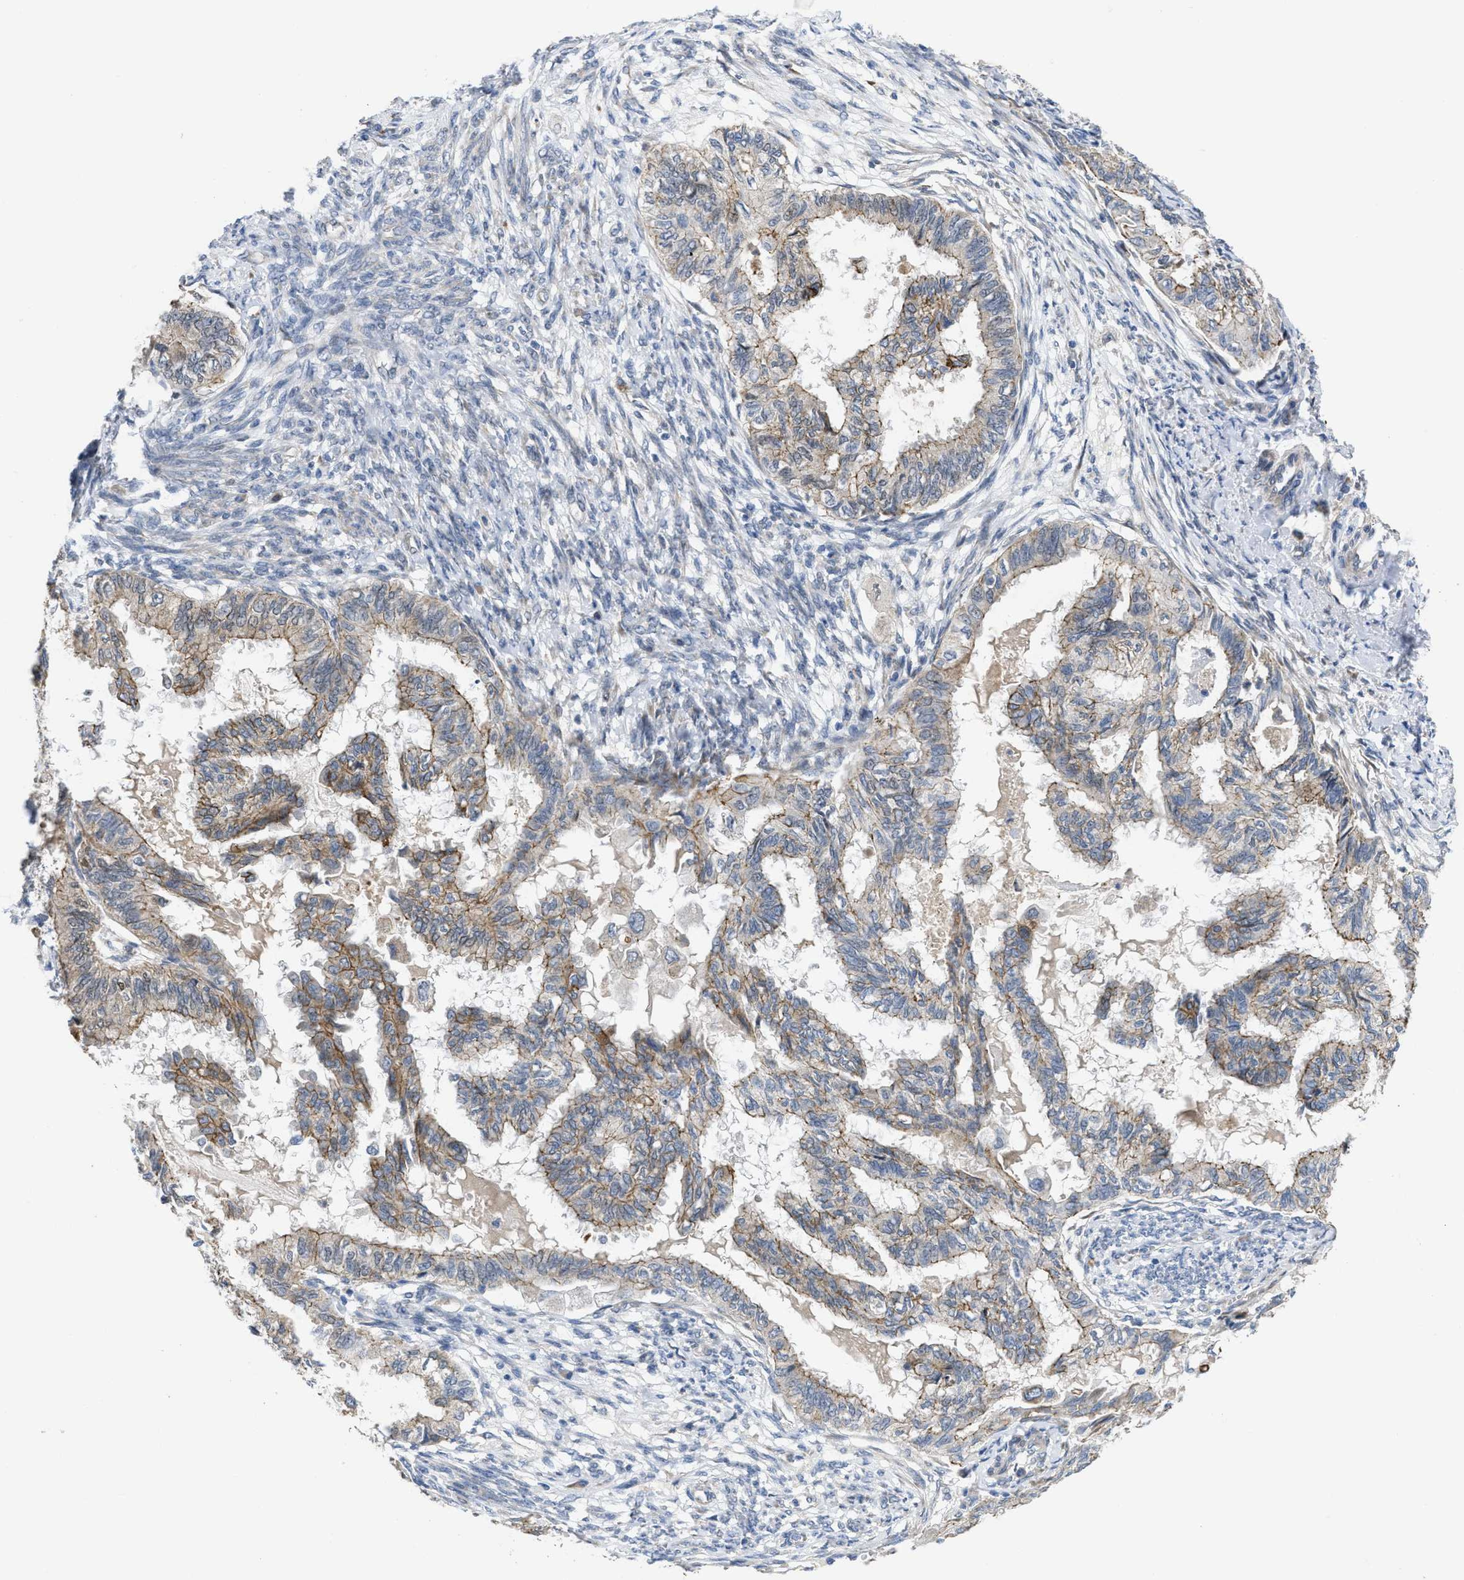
{"staining": {"intensity": "moderate", "quantity": ">75%", "location": "cytoplasmic/membranous"}, "tissue": "cervical cancer", "cell_type": "Tumor cells", "image_type": "cancer", "snomed": [{"axis": "morphology", "description": "Normal tissue, NOS"}, {"axis": "morphology", "description": "Adenocarcinoma, NOS"}, {"axis": "topography", "description": "Cervix"}, {"axis": "topography", "description": "Endometrium"}], "caption": "DAB immunohistochemical staining of human adenocarcinoma (cervical) exhibits moderate cytoplasmic/membranous protein expression in about >75% of tumor cells.", "gene": "CDPF1", "patient": {"sex": "female", "age": 86}}